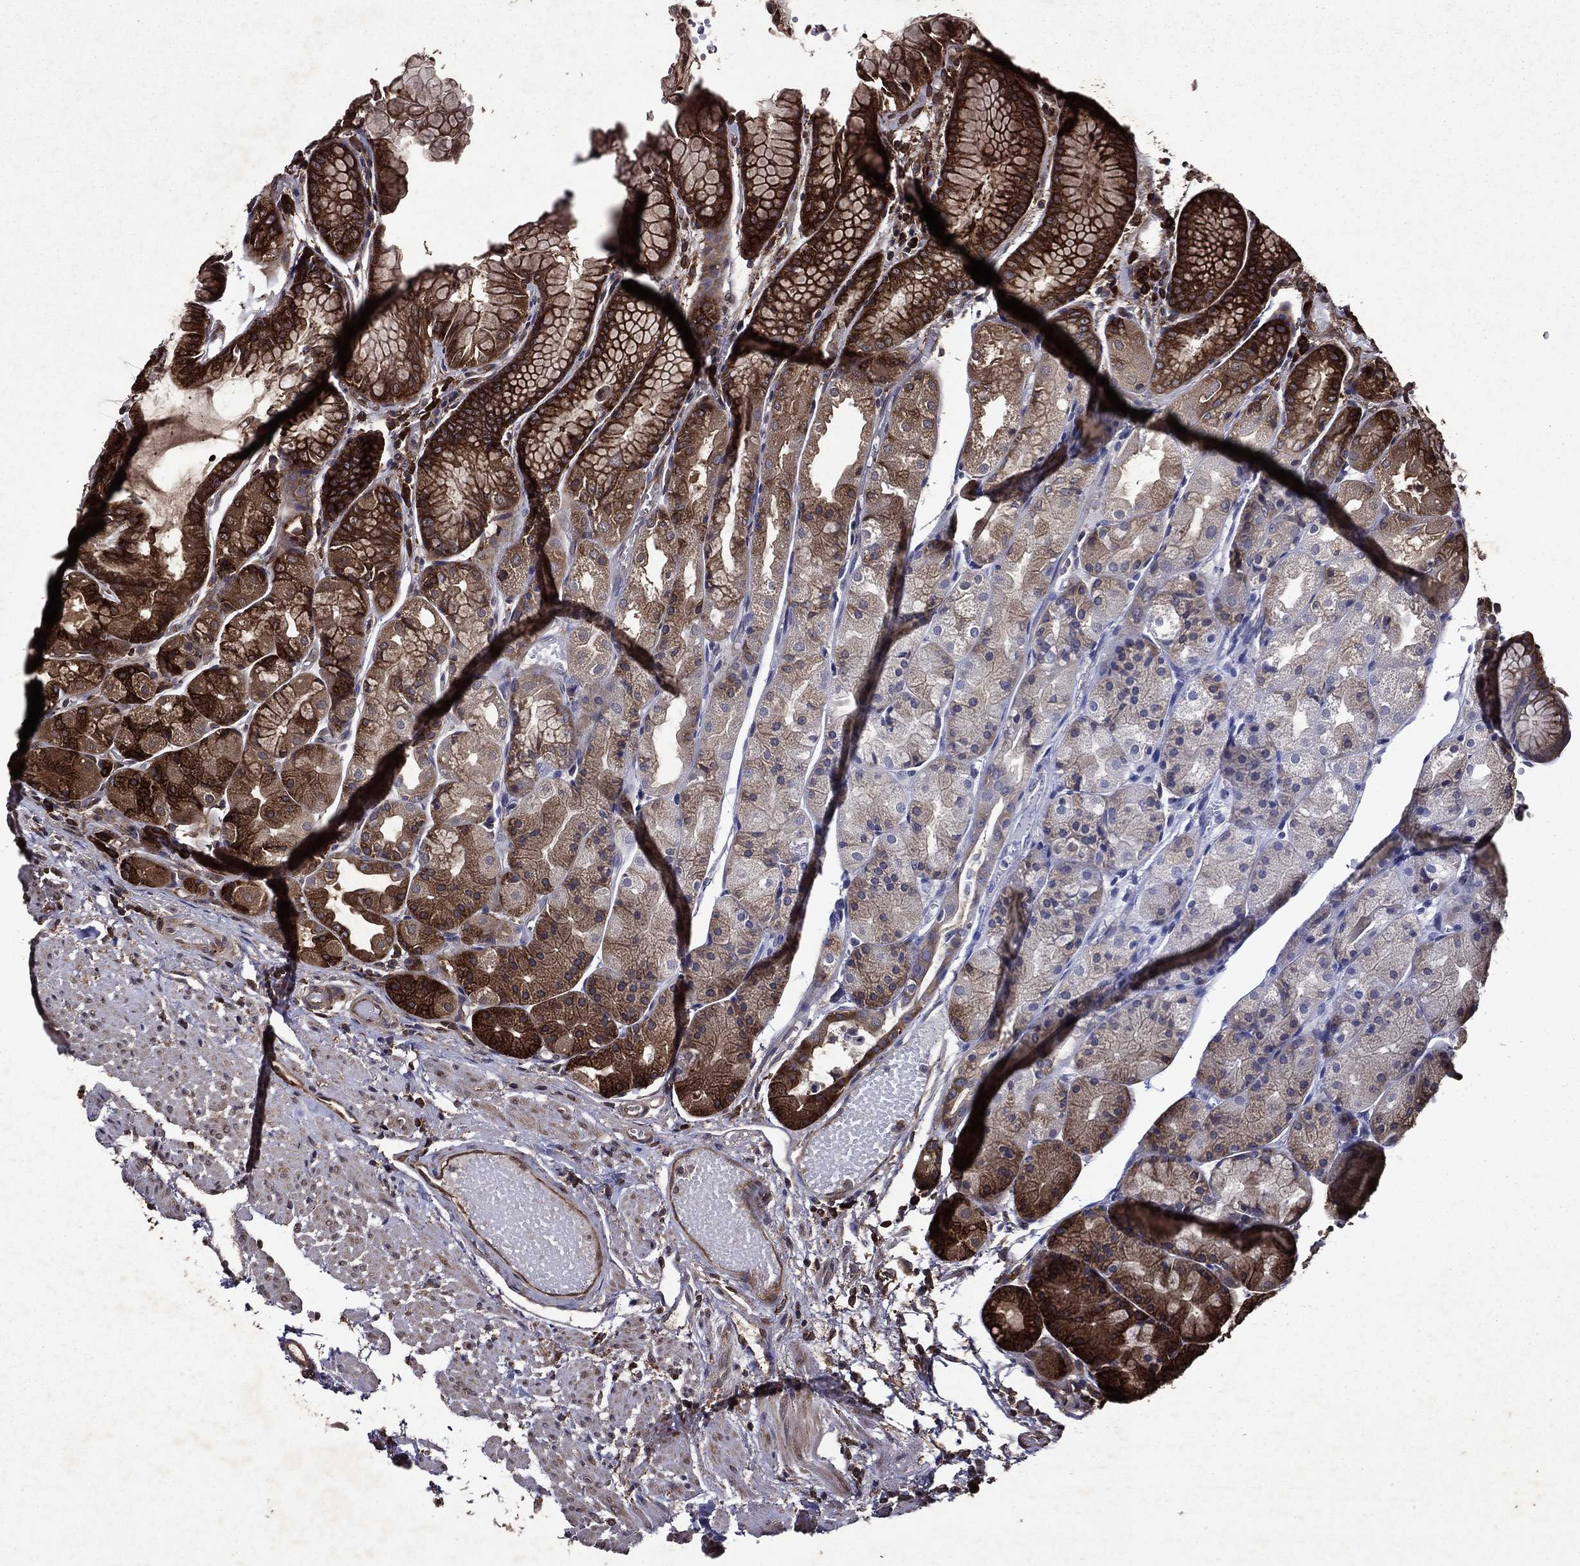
{"staining": {"intensity": "strong", "quantity": "25%-75%", "location": "cytoplasmic/membranous"}, "tissue": "stomach", "cell_type": "Glandular cells", "image_type": "normal", "snomed": [{"axis": "morphology", "description": "Normal tissue, NOS"}, {"axis": "topography", "description": "Stomach, upper"}], "caption": "IHC histopathology image of benign human stomach stained for a protein (brown), which displays high levels of strong cytoplasmic/membranous expression in approximately 25%-75% of glandular cells.", "gene": "EIF2B4", "patient": {"sex": "male", "age": 72}}